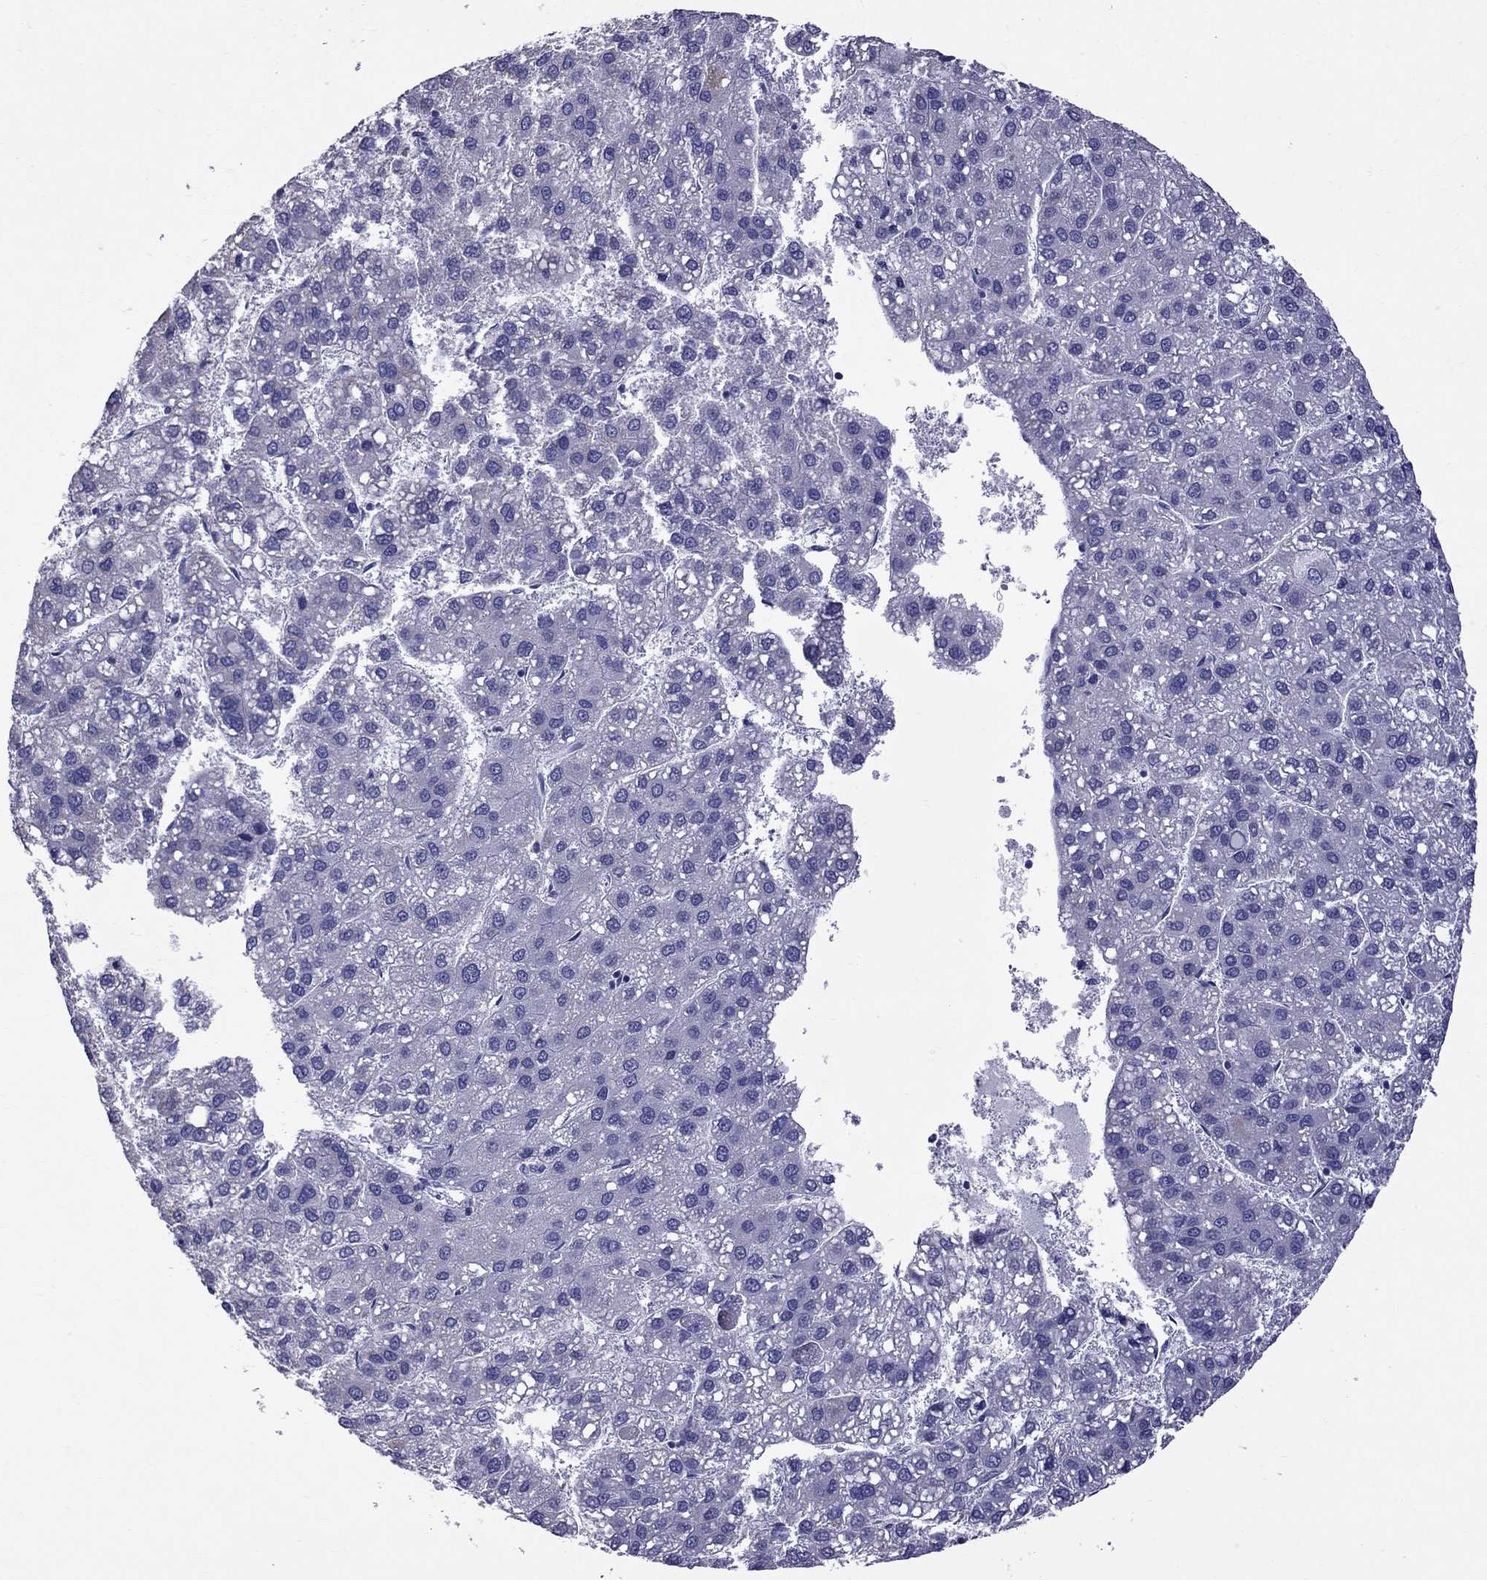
{"staining": {"intensity": "negative", "quantity": "none", "location": "none"}, "tissue": "liver cancer", "cell_type": "Tumor cells", "image_type": "cancer", "snomed": [{"axis": "morphology", "description": "Carcinoma, Hepatocellular, NOS"}, {"axis": "topography", "description": "Liver"}], "caption": "Liver hepatocellular carcinoma was stained to show a protein in brown. There is no significant positivity in tumor cells.", "gene": "TTLL13", "patient": {"sex": "female", "age": 82}}